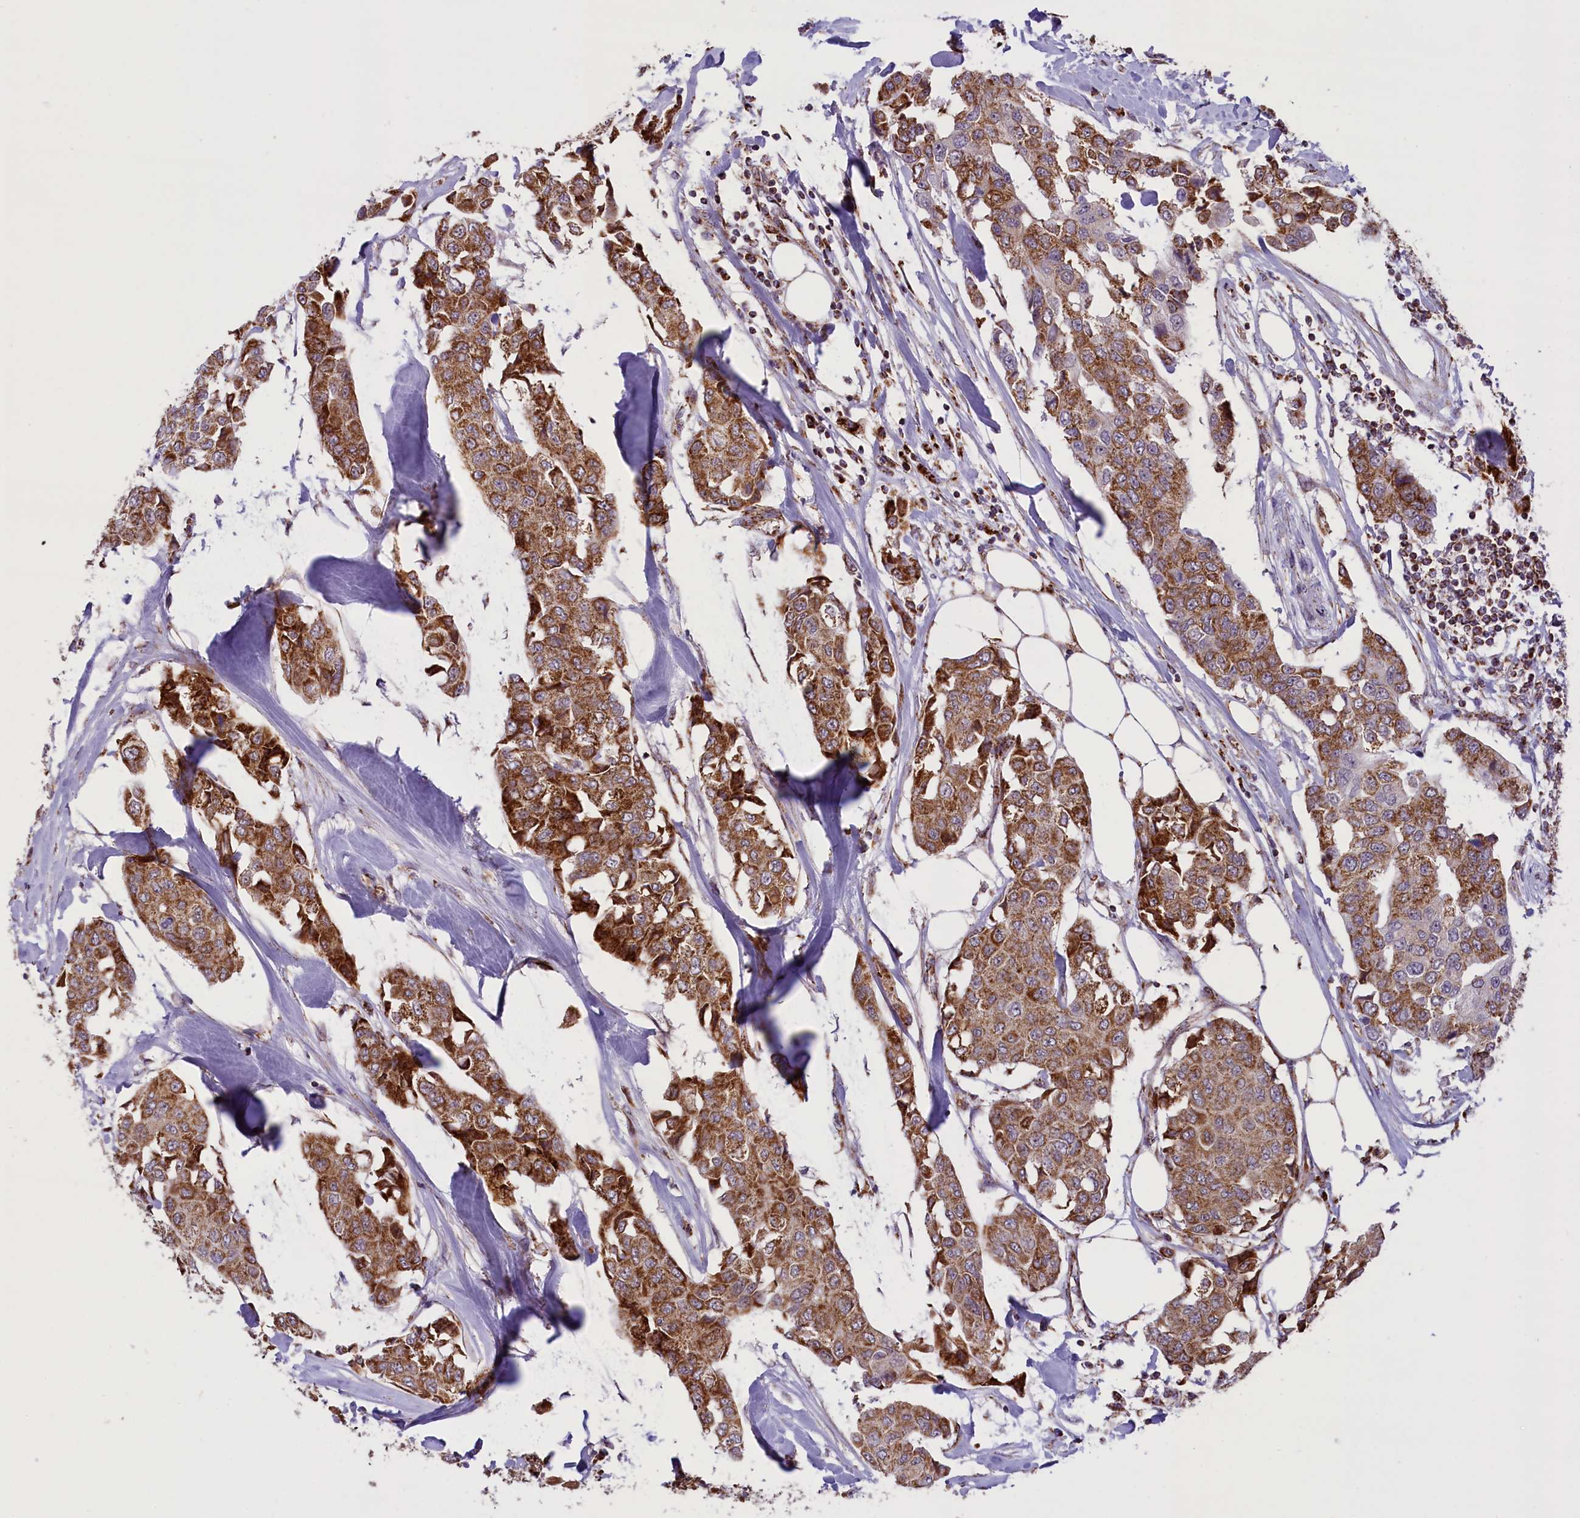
{"staining": {"intensity": "moderate", "quantity": ">75%", "location": "cytoplasmic/membranous"}, "tissue": "breast cancer", "cell_type": "Tumor cells", "image_type": "cancer", "snomed": [{"axis": "morphology", "description": "Duct carcinoma"}, {"axis": "topography", "description": "Breast"}], "caption": "A high-resolution image shows immunohistochemistry (IHC) staining of invasive ductal carcinoma (breast), which displays moderate cytoplasmic/membranous staining in about >75% of tumor cells.", "gene": "NDUFS5", "patient": {"sex": "female", "age": 80}}